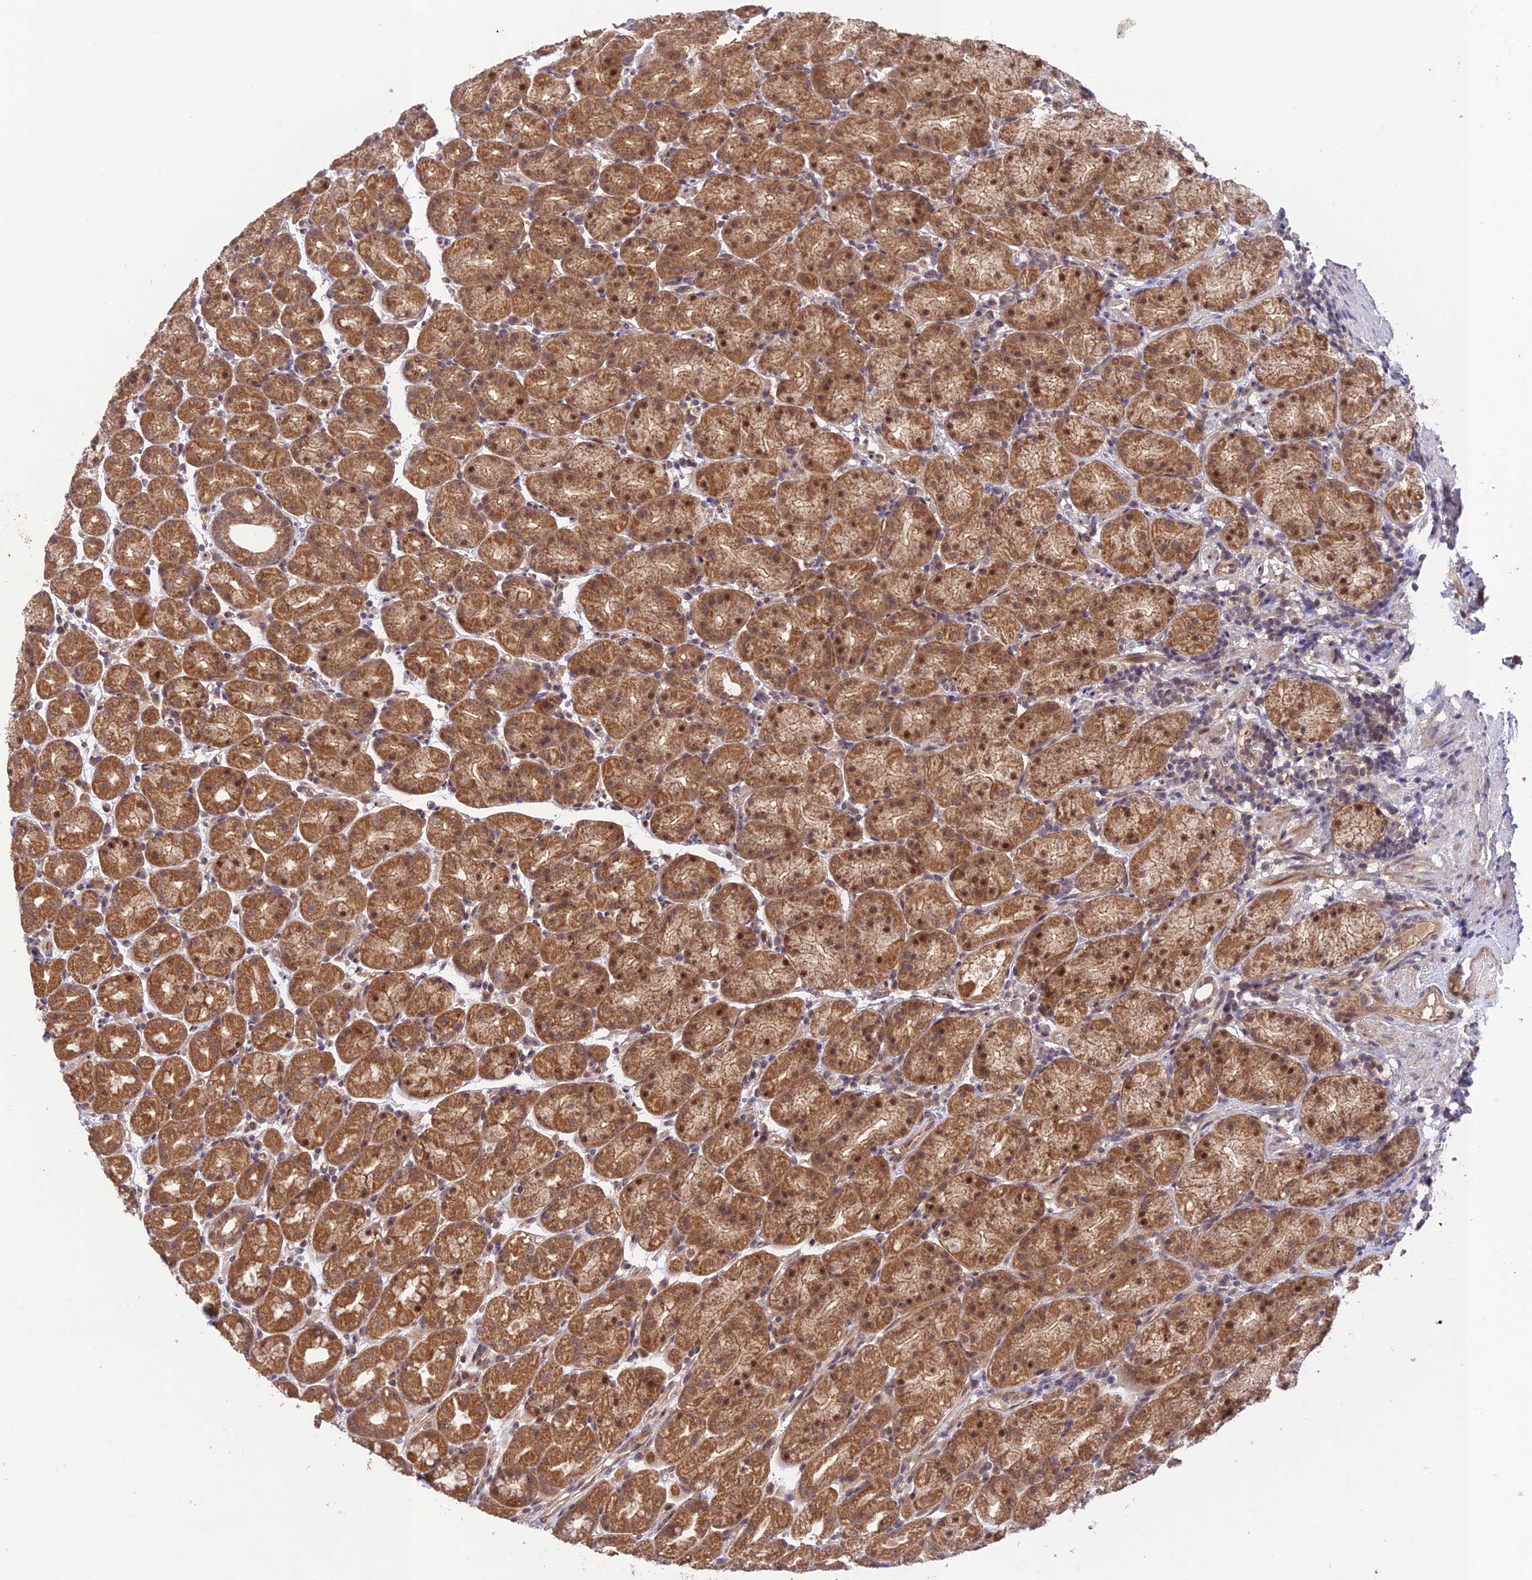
{"staining": {"intensity": "moderate", "quantity": ">75%", "location": "cytoplasmic/membranous,nuclear"}, "tissue": "stomach", "cell_type": "Glandular cells", "image_type": "normal", "snomed": [{"axis": "morphology", "description": "Normal tissue, NOS"}, {"axis": "topography", "description": "Stomach, upper"}], "caption": "Moderate cytoplasmic/membranous,nuclear positivity is identified in approximately >75% of glandular cells in normal stomach.", "gene": "REV1", "patient": {"sex": "male", "age": 68}}